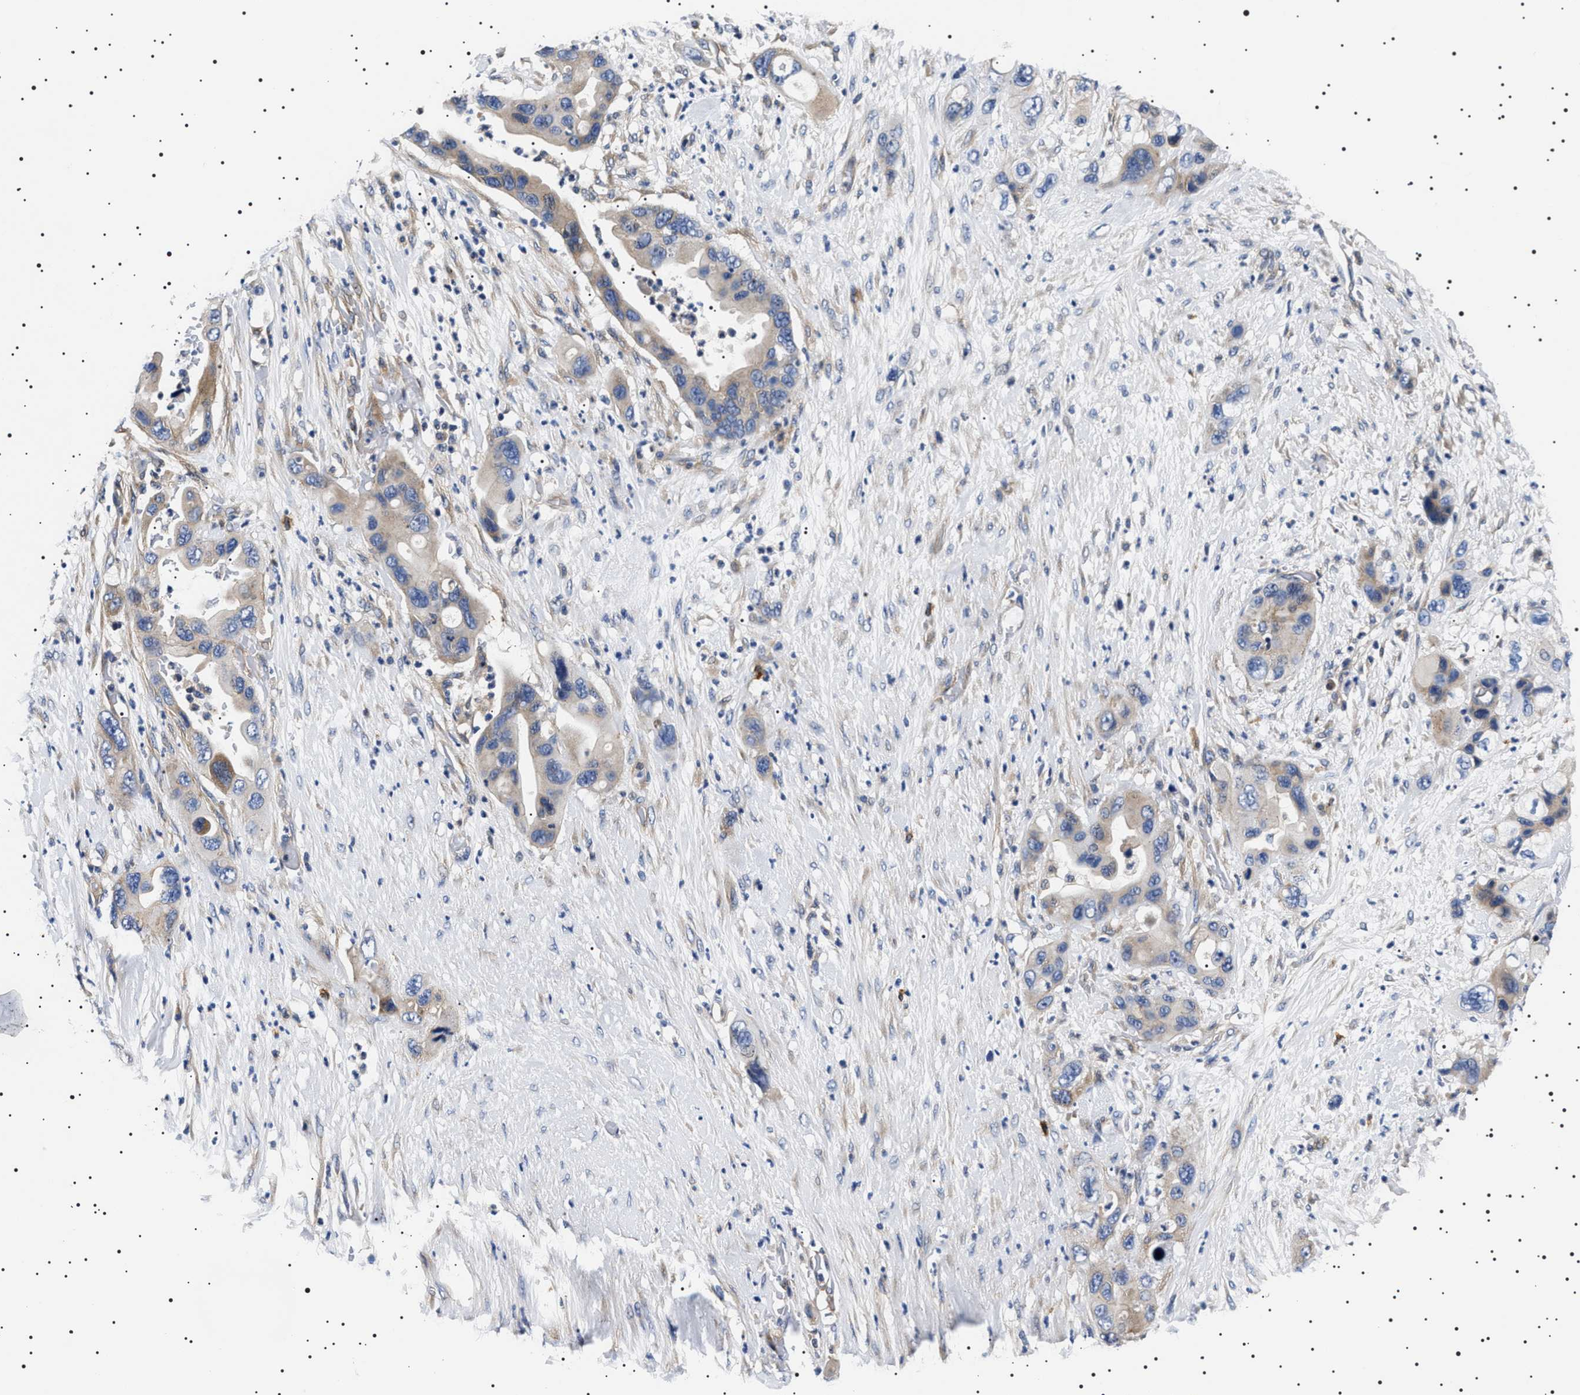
{"staining": {"intensity": "weak", "quantity": "25%-75%", "location": "cytoplasmic/membranous"}, "tissue": "pancreatic cancer", "cell_type": "Tumor cells", "image_type": "cancer", "snomed": [{"axis": "morphology", "description": "Adenocarcinoma, NOS"}, {"axis": "topography", "description": "Pancreas"}], "caption": "Pancreatic adenocarcinoma stained with a brown dye shows weak cytoplasmic/membranous positive positivity in approximately 25%-75% of tumor cells.", "gene": "SLC4A7", "patient": {"sex": "female", "age": 71}}